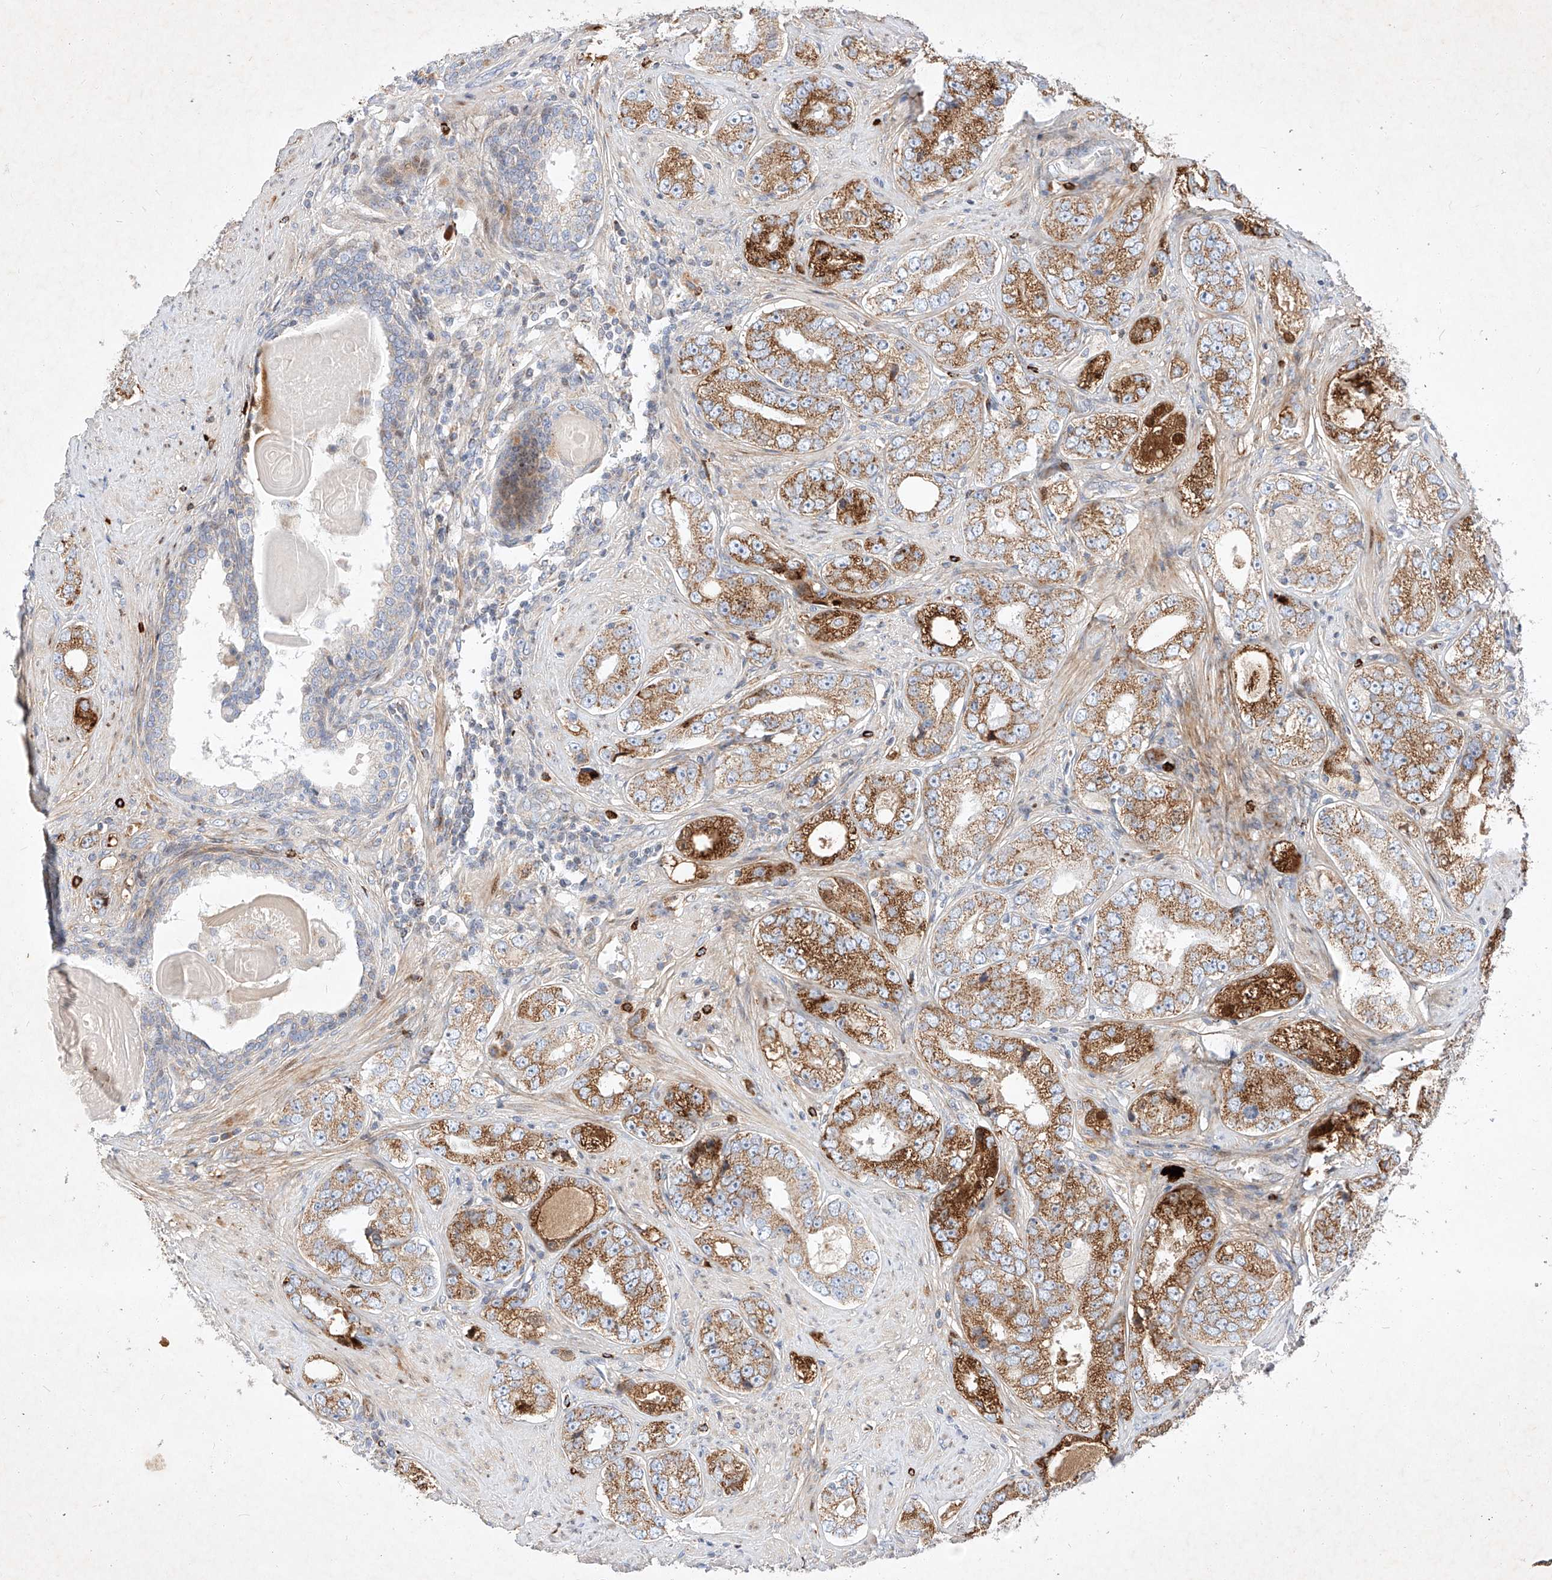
{"staining": {"intensity": "strong", "quantity": ">75%", "location": "cytoplasmic/membranous"}, "tissue": "prostate cancer", "cell_type": "Tumor cells", "image_type": "cancer", "snomed": [{"axis": "morphology", "description": "Adenocarcinoma, High grade"}, {"axis": "topography", "description": "Prostate"}], "caption": "Strong cytoplasmic/membranous expression is seen in about >75% of tumor cells in prostate cancer (high-grade adenocarcinoma). (DAB (3,3'-diaminobenzidine) IHC with brightfield microscopy, high magnification).", "gene": "OSGEPL1", "patient": {"sex": "male", "age": 56}}